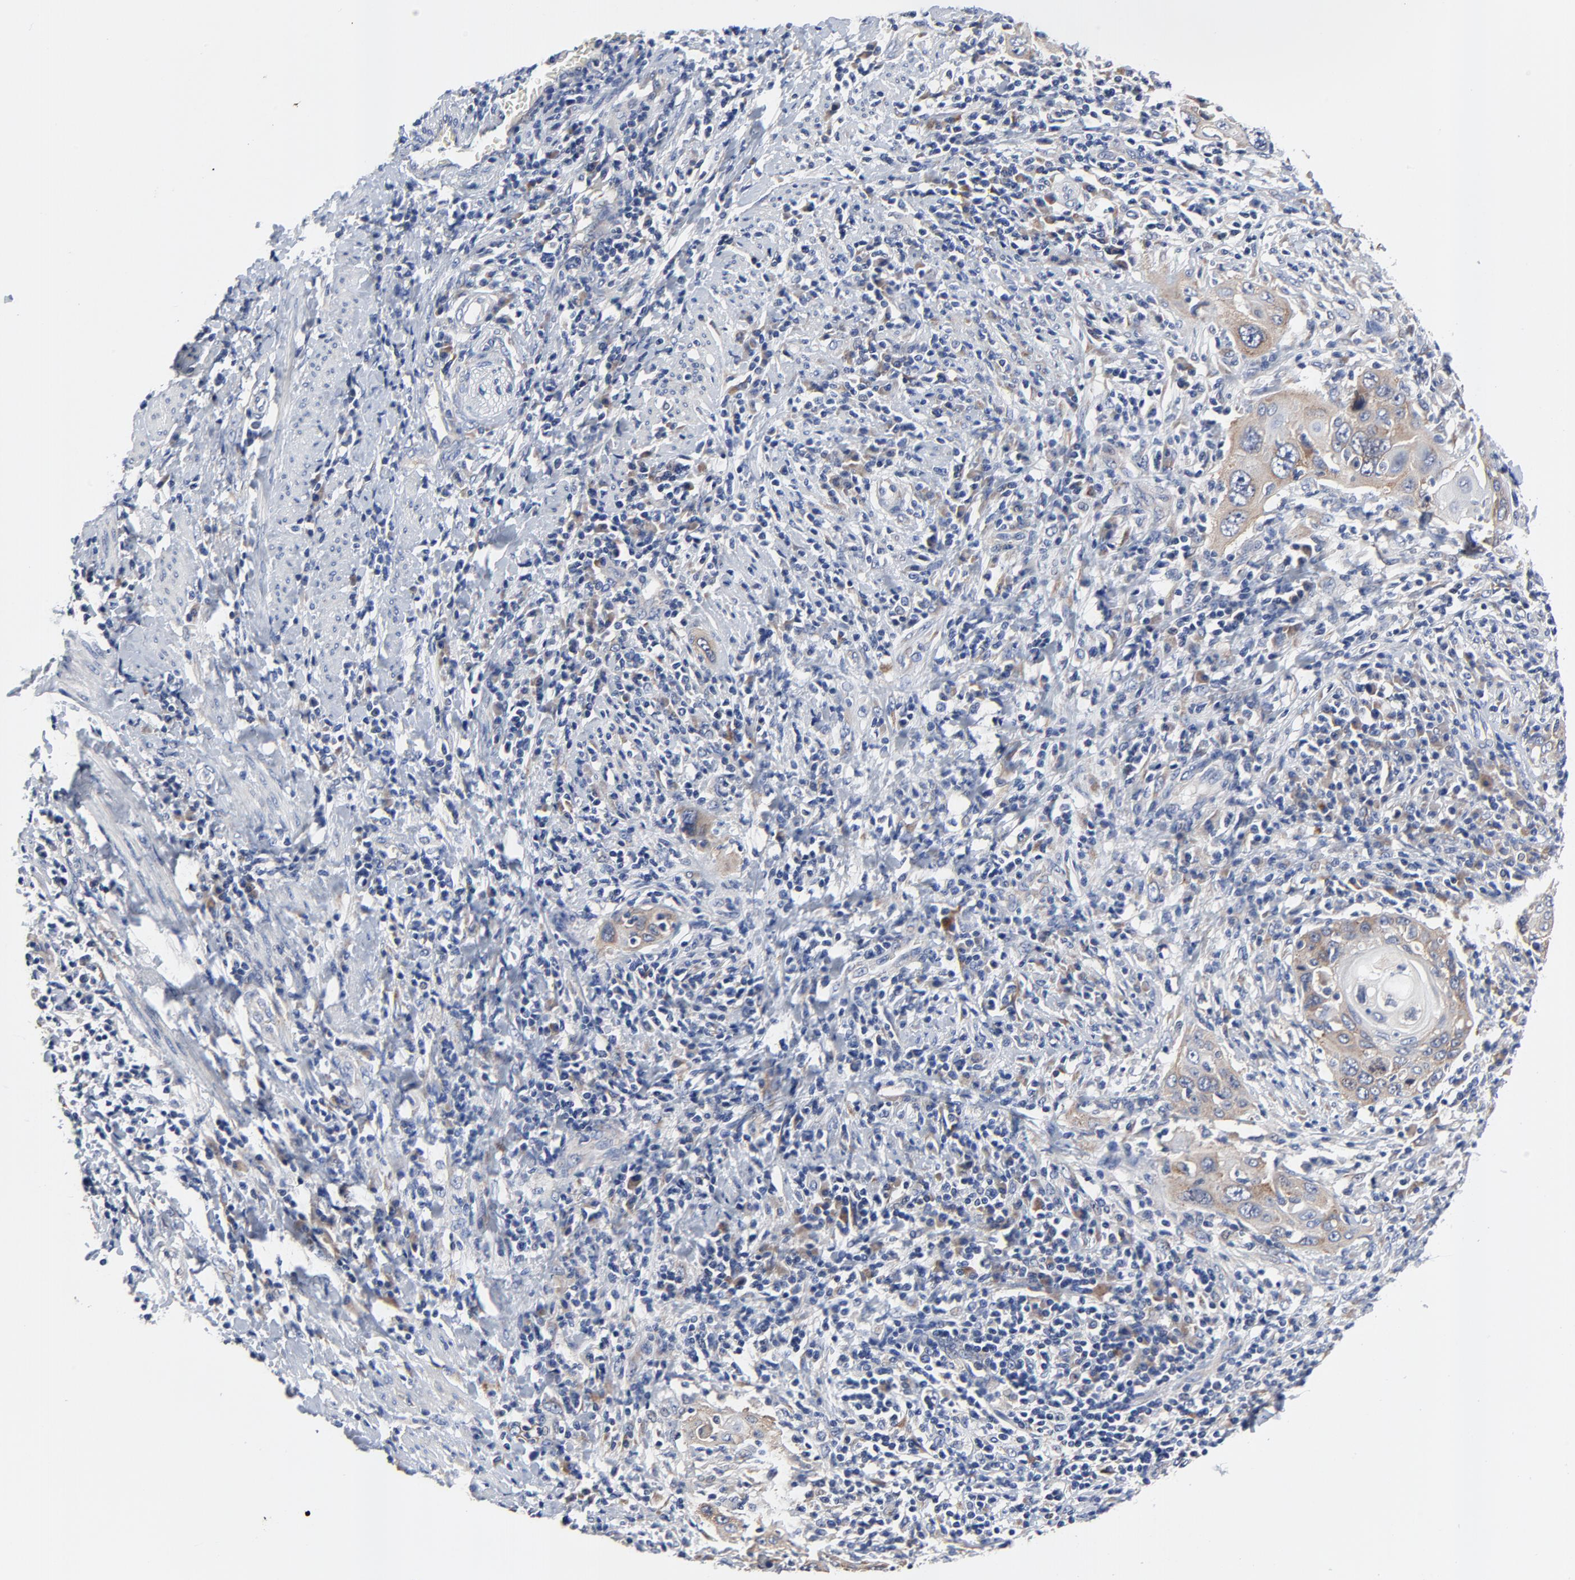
{"staining": {"intensity": "moderate", "quantity": ">75%", "location": "cytoplasmic/membranous"}, "tissue": "cervical cancer", "cell_type": "Tumor cells", "image_type": "cancer", "snomed": [{"axis": "morphology", "description": "Squamous cell carcinoma, NOS"}, {"axis": "topography", "description": "Cervix"}], "caption": "IHC (DAB (3,3'-diaminobenzidine)) staining of human squamous cell carcinoma (cervical) demonstrates moderate cytoplasmic/membranous protein positivity in about >75% of tumor cells. Immunohistochemistry (ihc) stains the protein of interest in brown and the nuclei are stained blue.", "gene": "VAV2", "patient": {"sex": "female", "age": 54}}